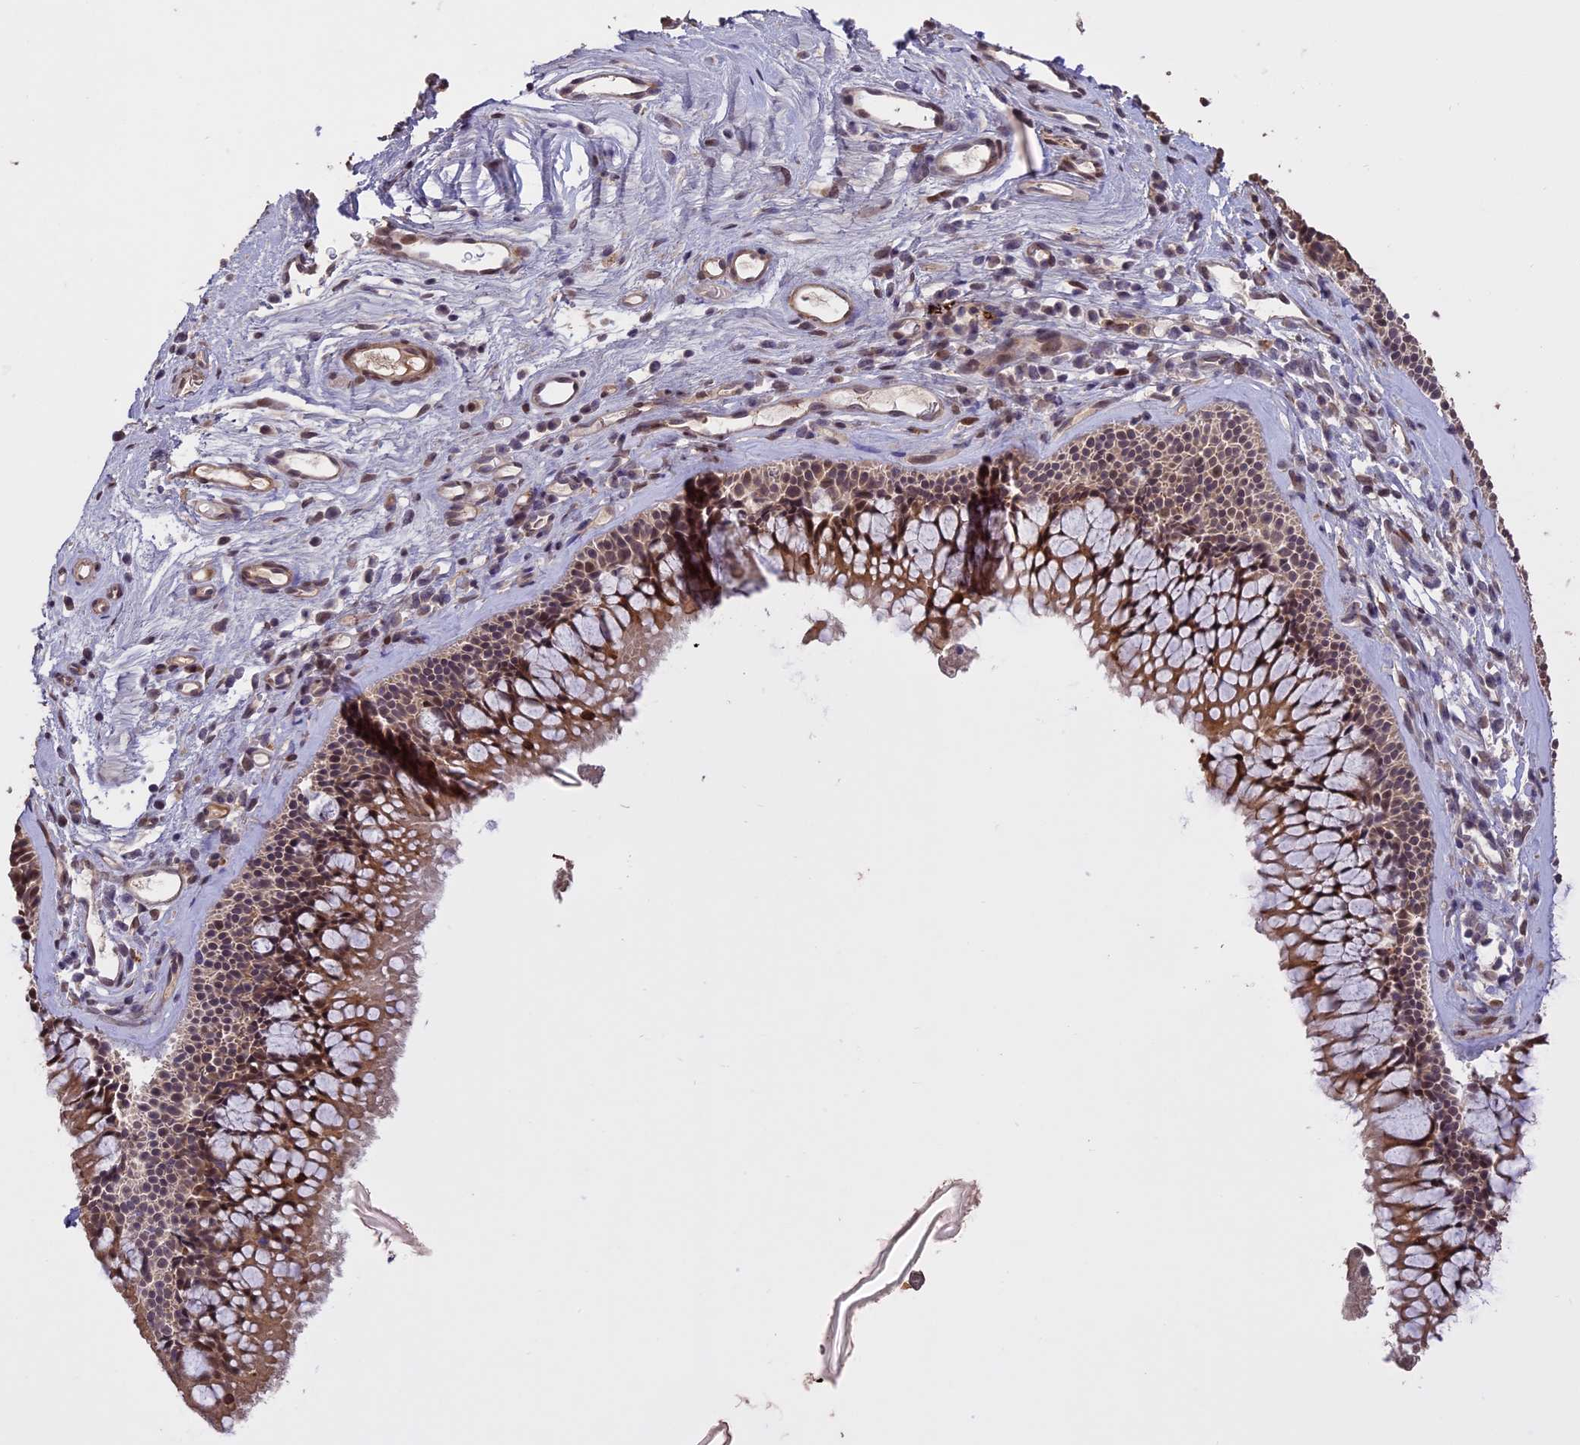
{"staining": {"intensity": "moderate", "quantity": "25%-75%", "location": "cytoplasmic/membranous,nuclear"}, "tissue": "nasopharynx", "cell_type": "Respiratory epithelial cells", "image_type": "normal", "snomed": [{"axis": "morphology", "description": "Normal tissue, NOS"}, {"axis": "morphology", "description": "Inflammation, NOS"}, {"axis": "morphology", "description": "Malignant melanoma, Metastatic site"}, {"axis": "topography", "description": "Nasopharynx"}], "caption": "Immunohistochemistry (IHC) of unremarkable nasopharynx exhibits medium levels of moderate cytoplasmic/membranous,nuclear expression in approximately 25%-75% of respiratory epithelial cells. Using DAB (3,3'-diaminobenzidine) (brown) and hematoxylin (blue) stains, captured at high magnification using brightfield microscopy.", "gene": "PRELID2", "patient": {"sex": "male", "age": 70}}